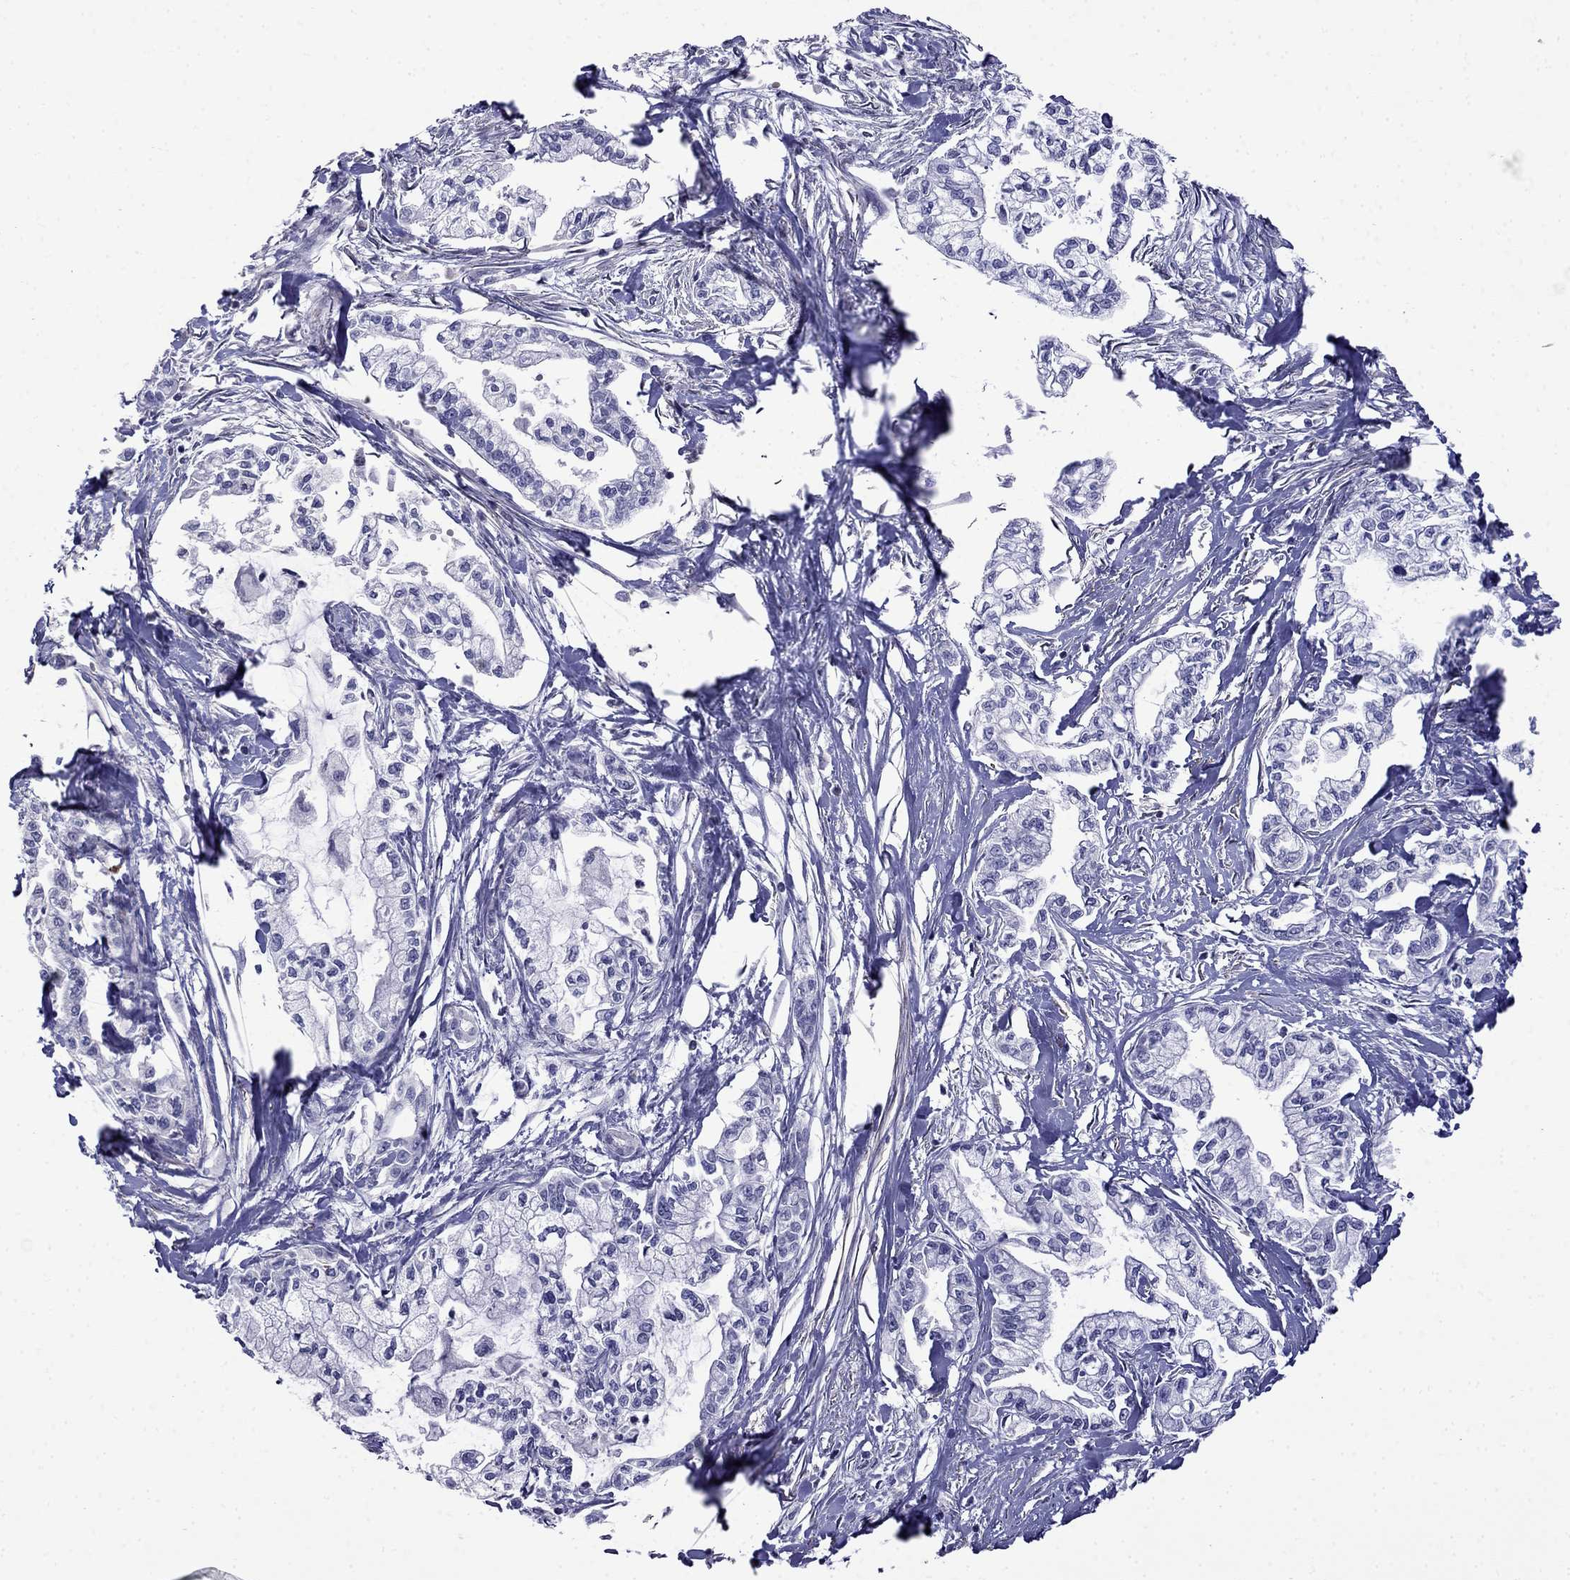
{"staining": {"intensity": "negative", "quantity": "none", "location": "none"}, "tissue": "pancreatic cancer", "cell_type": "Tumor cells", "image_type": "cancer", "snomed": [{"axis": "morphology", "description": "Adenocarcinoma, NOS"}, {"axis": "topography", "description": "Pancreas"}], "caption": "An immunohistochemistry photomicrograph of pancreatic adenocarcinoma is shown. There is no staining in tumor cells of pancreatic adenocarcinoma.", "gene": "PRR18", "patient": {"sex": "male", "age": 54}}